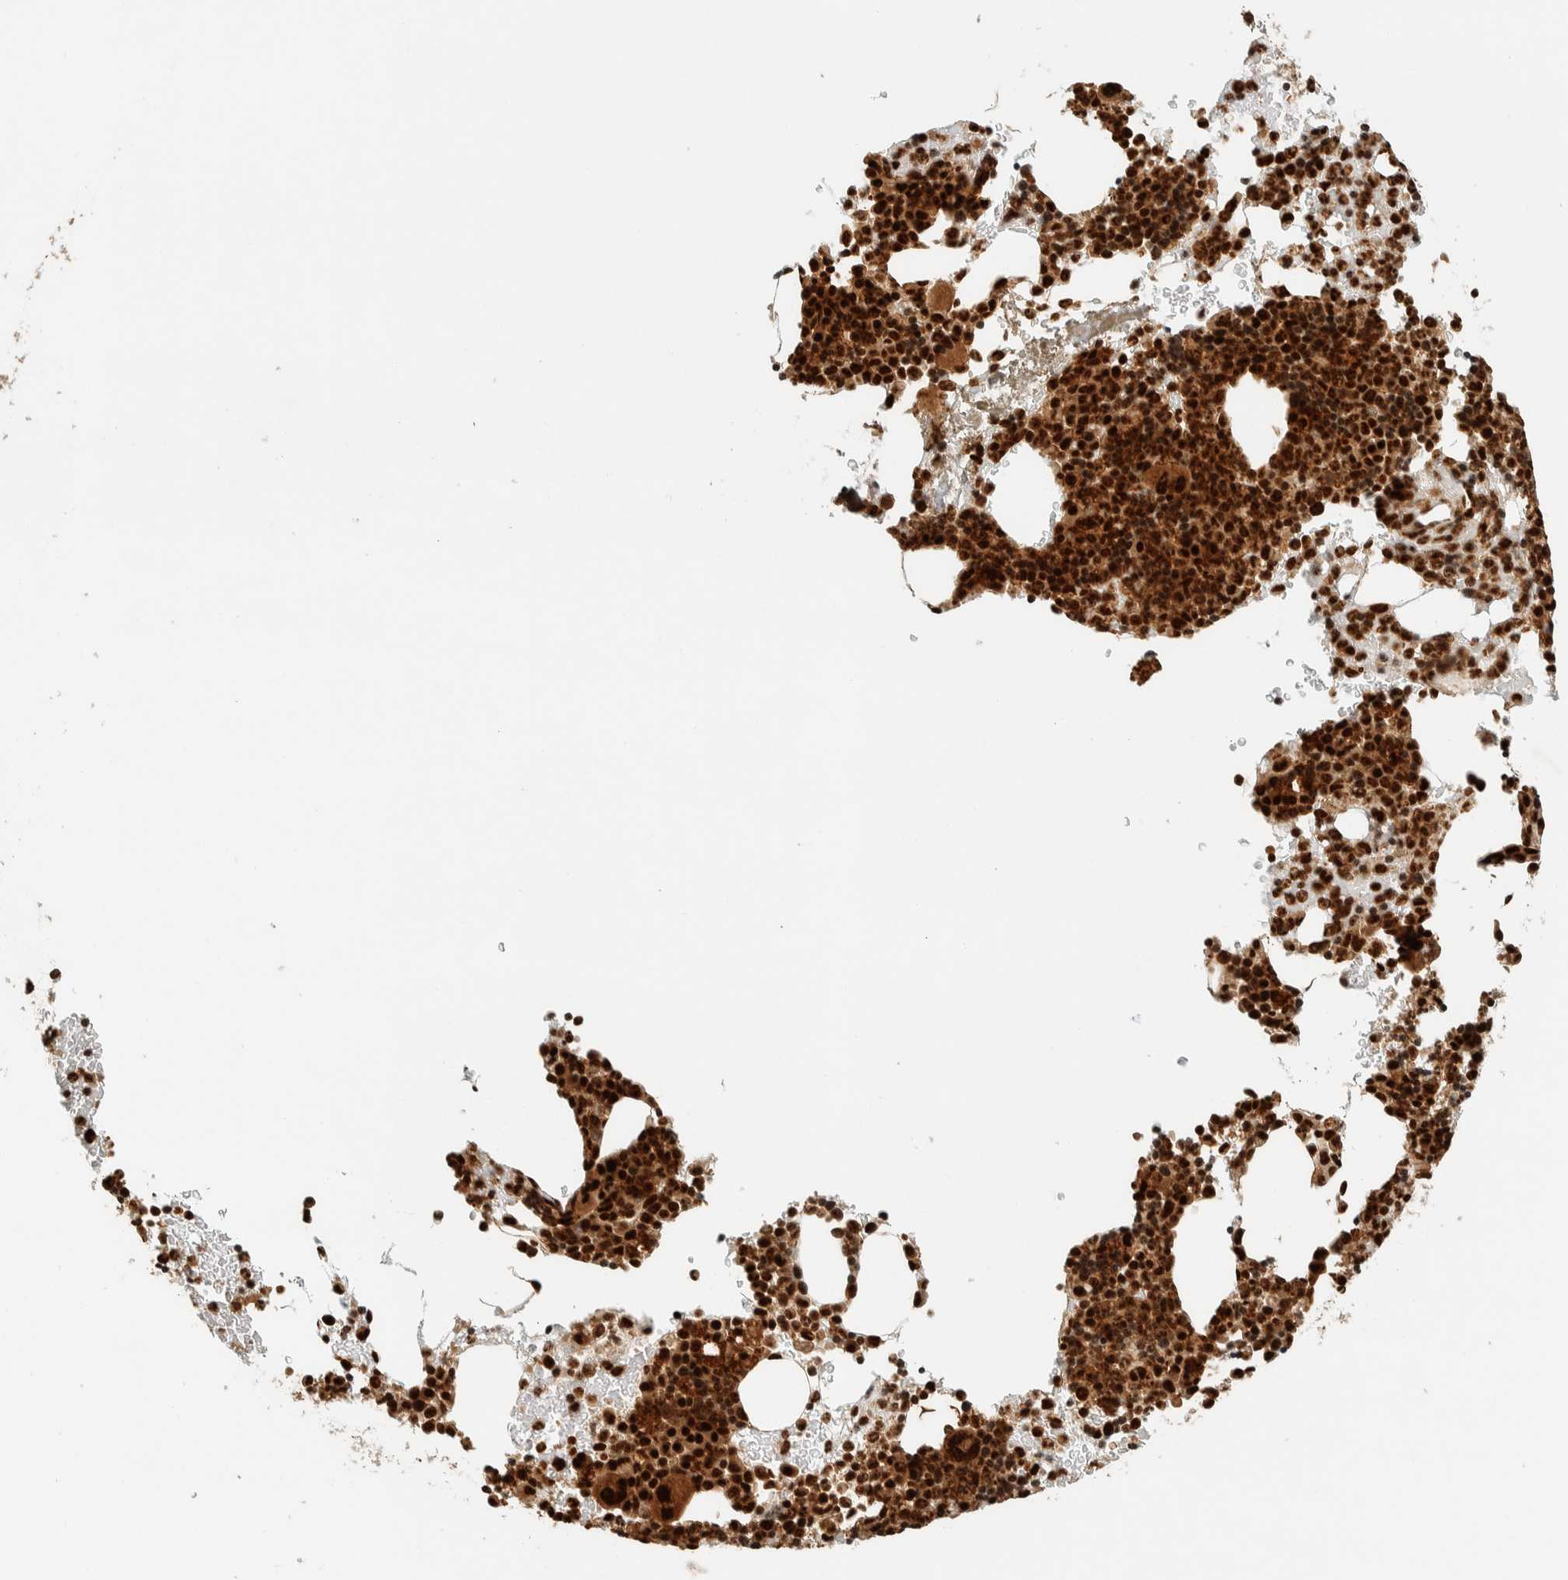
{"staining": {"intensity": "strong", "quantity": ">75%", "location": "cytoplasmic/membranous,nuclear"}, "tissue": "bone marrow", "cell_type": "Hematopoietic cells", "image_type": "normal", "snomed": [{"axis": "morphology", "description": "Normal tissue, NOS"}, {"axis": "morphology", "description": "Inflammation, NOS"}, {"axis": "topography", "description": "Bone marrow"}], "caption": "Immunohistochemical staining of normal human bone marrow shows >75% levels of strong cytoplasmic/membranous,nuclear protein positivity in approximately >75% of hematopoietic cells. The protein of interest is stained brown, and the nuclei are stained in blue (DAB (3,3'-diaminobenzidine) IHC with brightfield microscopy, high magnification).", "gene": "SIK1", "patient": {"sex": "male", "age": 72}}